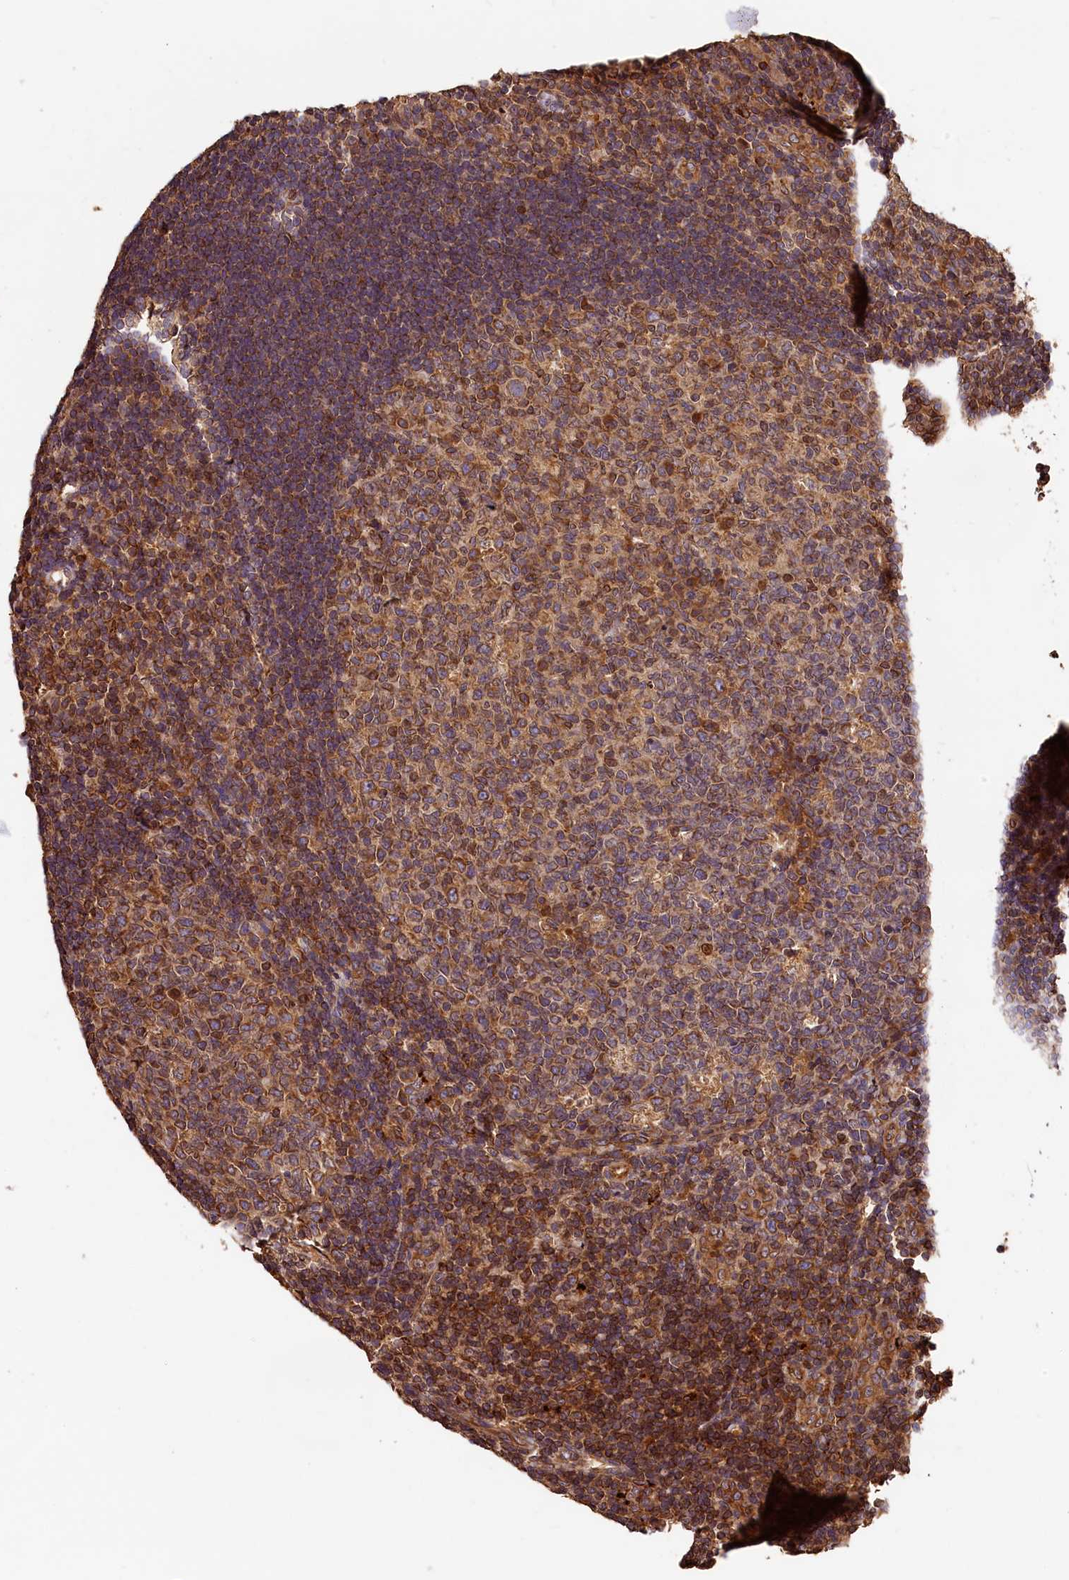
{"staining": {"intensity": "moderate", "quantity": "25%-75%", "location": "cytoplasmic/membranous"}, "tissue": "tonsil", "cell_type": "Germinal center cells", "image_type": "normal", "snomed": [{"axis": "morphology", "description": "Normal tissue, NOS"}, {"axis": "topography", "description": "Tonsil"}], "caption": "DAB immunohistochemical staining of benign tonsil exhibits moderate cytoplasmic/membranous protein staining in approximately 25%-75% of germinal center cells. Nuclei are stained in blue.", "gene": "HMOX2", "patient": {"sex": "male", "age": 17}}